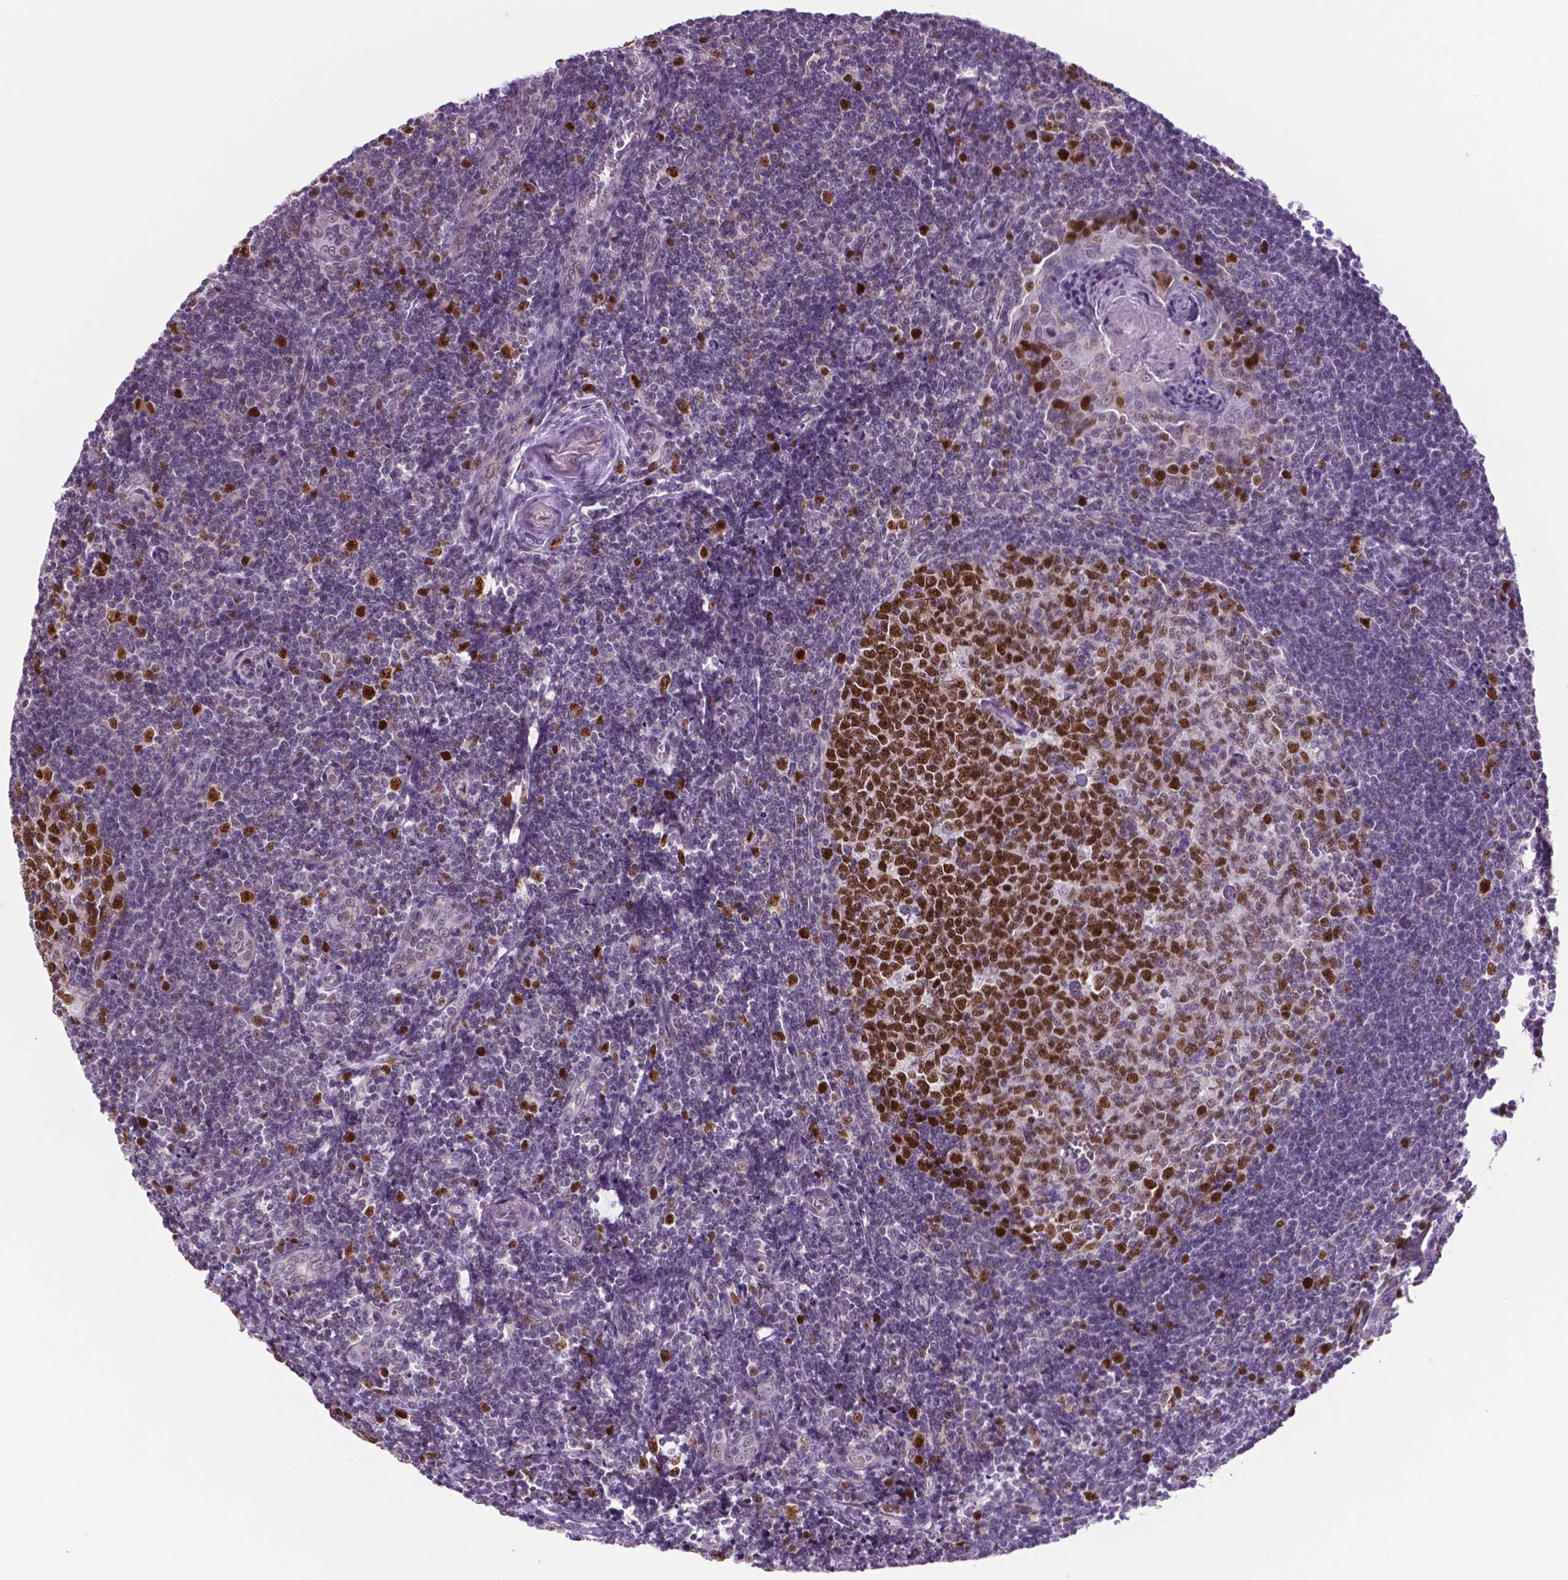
{"staining": {"intensity": "strong", "quantity": ">75%", "location": "nuclear"}, "tissue": "tonsil", "cell_type": "Germinal center cells", "image_type": "normal", "snomed": [{"axis": "morphology", "description": "Normal tissue, NOS"}, {"axis": "morphology", "description": "Inflammation, NOS"}, {"axis": "topography", "description": "Tonsil"}], "caption": "Protein staining of normal tonsil exhibits strong nuclear staining in about >75% of germinal center cells.", "gene": "NCAPH2", "patient": {"sex": "female", "age": 31}}